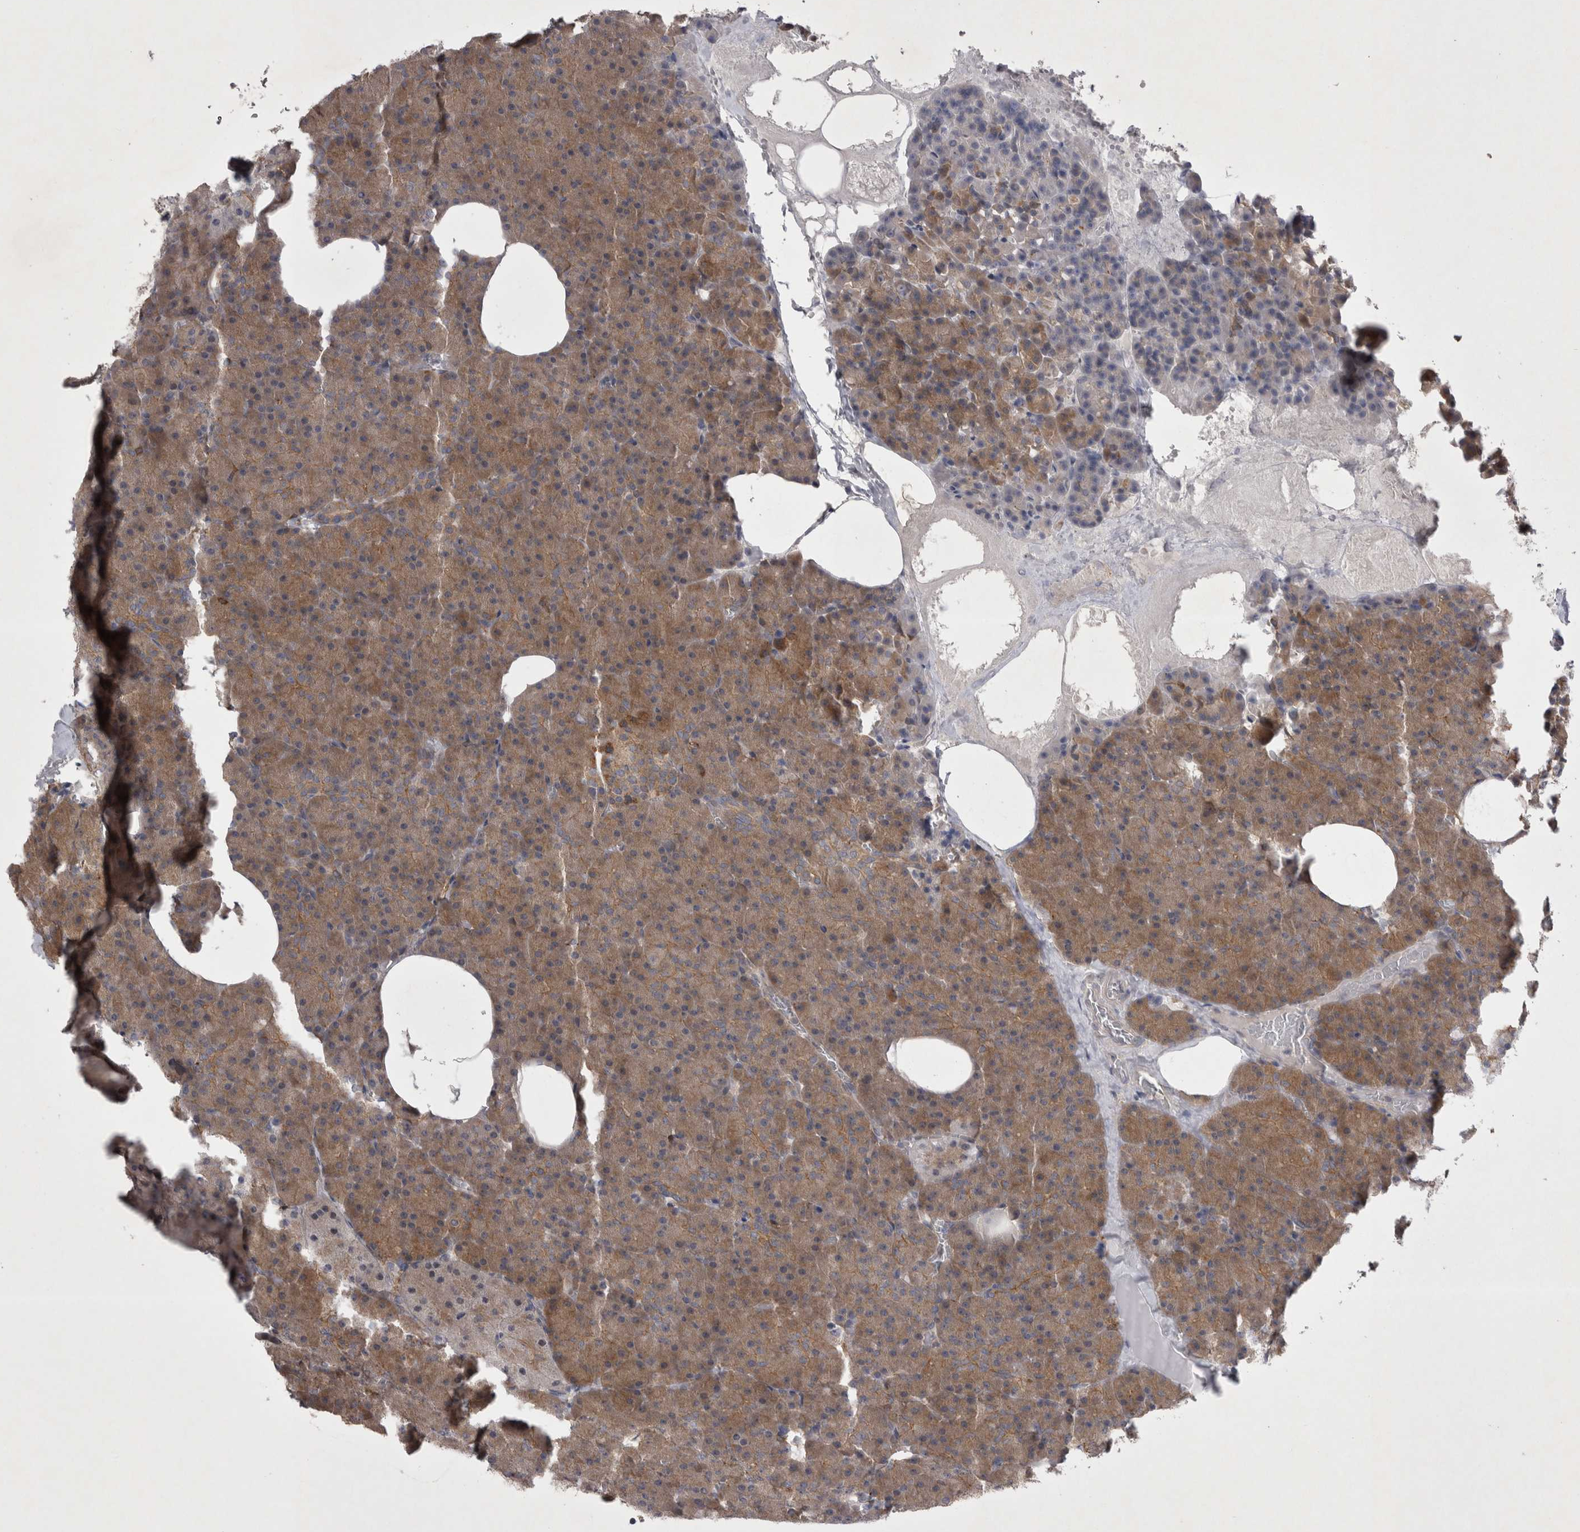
{"staining": {"intensity": "moderate", "quantity": ">75%", "location": "cytoplasmic/membranous"}, "tissue": "pancreas", "cell_type": "Exocrine glandular cells", "image_type": "normal", "snomed": [{"axis": "morphology", "description": "Normal tissue, NOS"}, {"axis": "morphology", "description": "Carcinoid, malignant, NOS"}, {"axis": "topography", "description": "Pancreas"}], "caption": "Unremarkable pancreas was stained to show a protein in brown. There is medium levels of moderate cytoplasmic/membranous expression in approximately >75% of exocrine glandular cells.", "gene": "CTBS", "patient": {"sex": "female", "age": 35}}